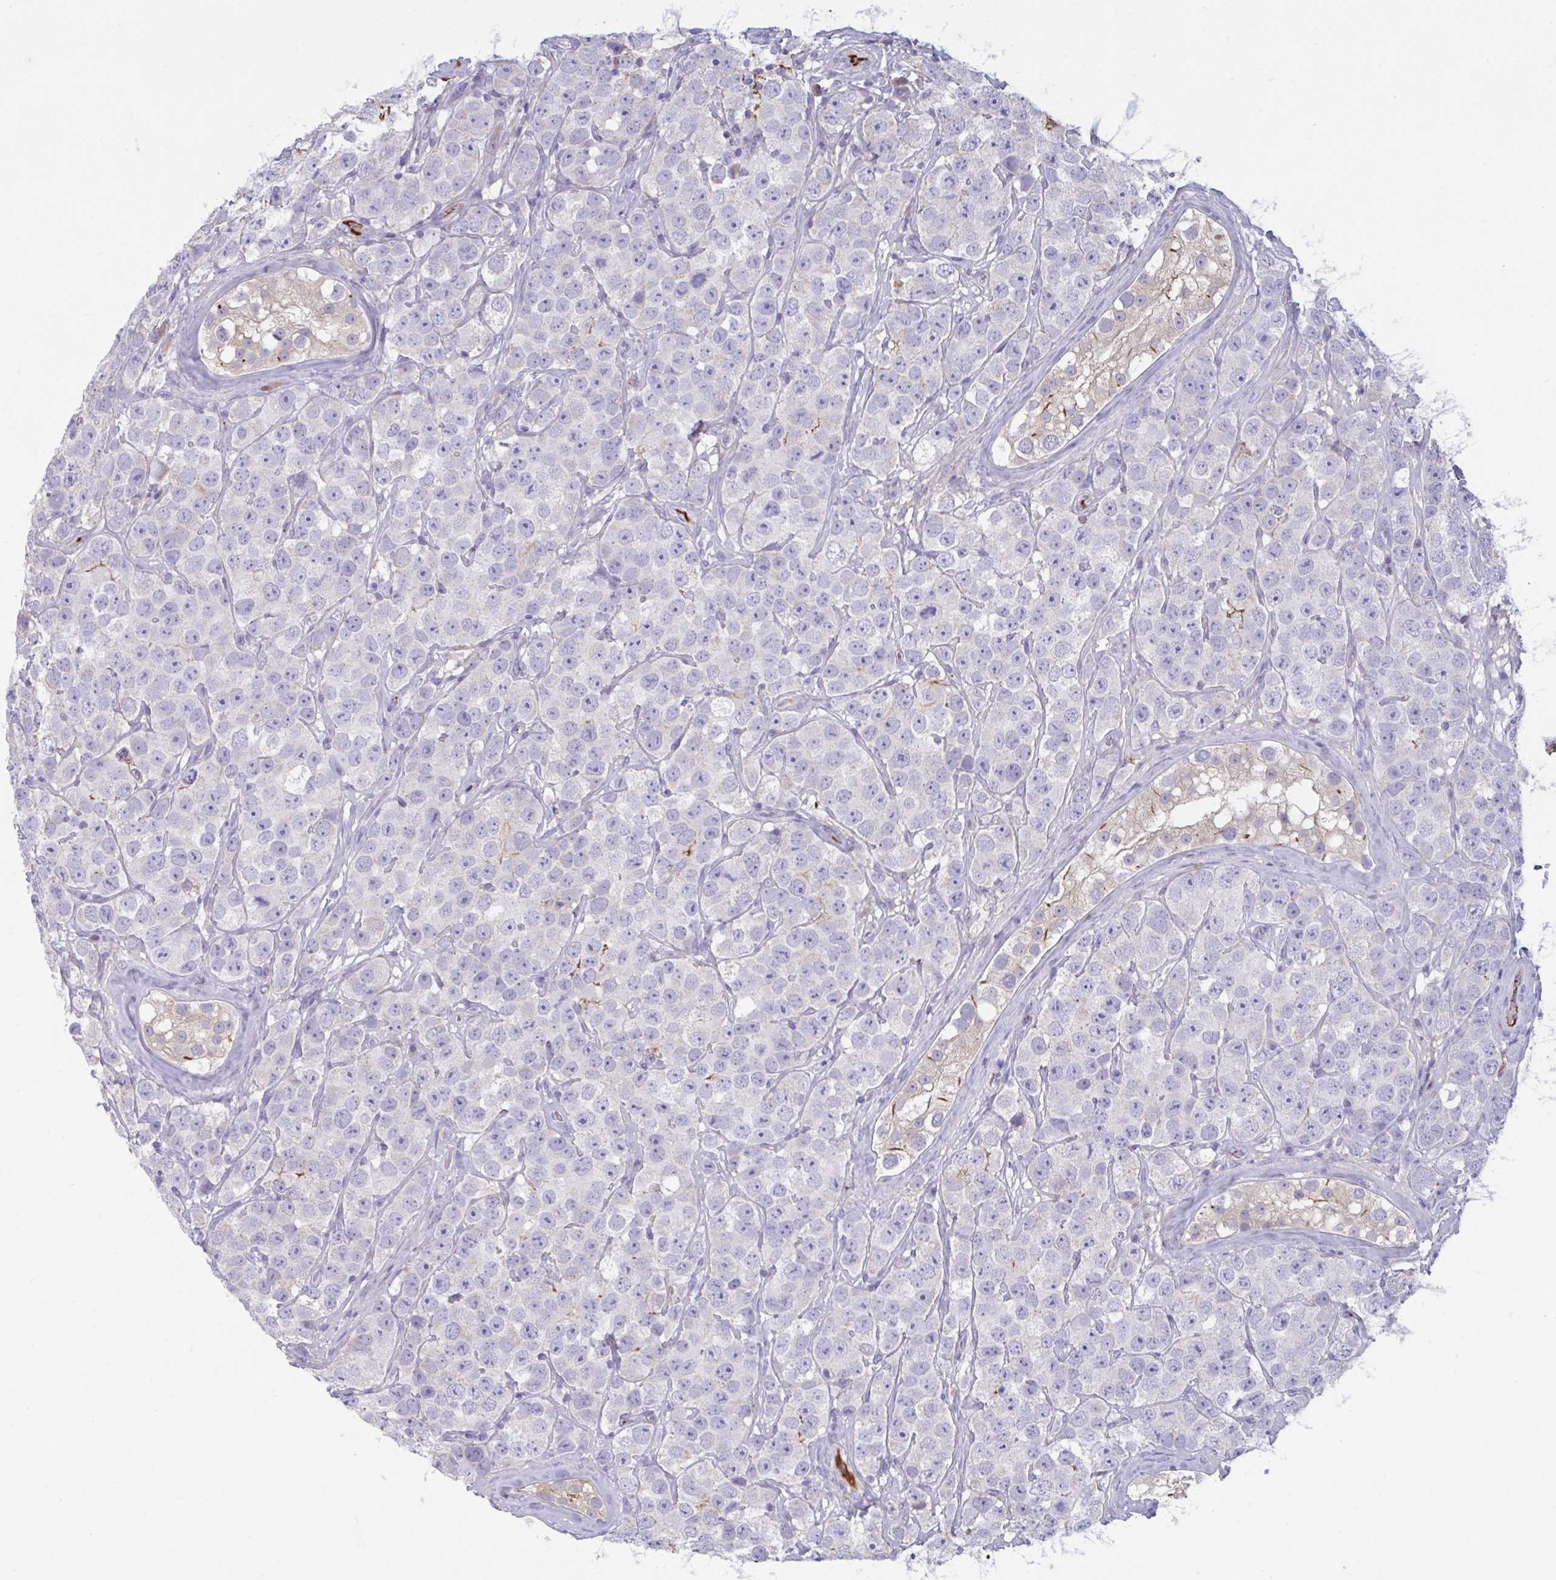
{"staining": {"intensity": "negative", "quantity": "none", "location": "none"}, "tissue": "testis cancer", "cell_type": "Tumor cells", "image_type": "cancer", "snomed": [{"axis": "morphology", "description": "Seminoma, NOS"}, {"axis": "topography", "description": "Testis"}], "caption": "Photomicrograph shows no protein staining in tumor cells of testis cancer tissue.", "gene": "IL1R1", "patient": {"sex": "male", "age": 28}}